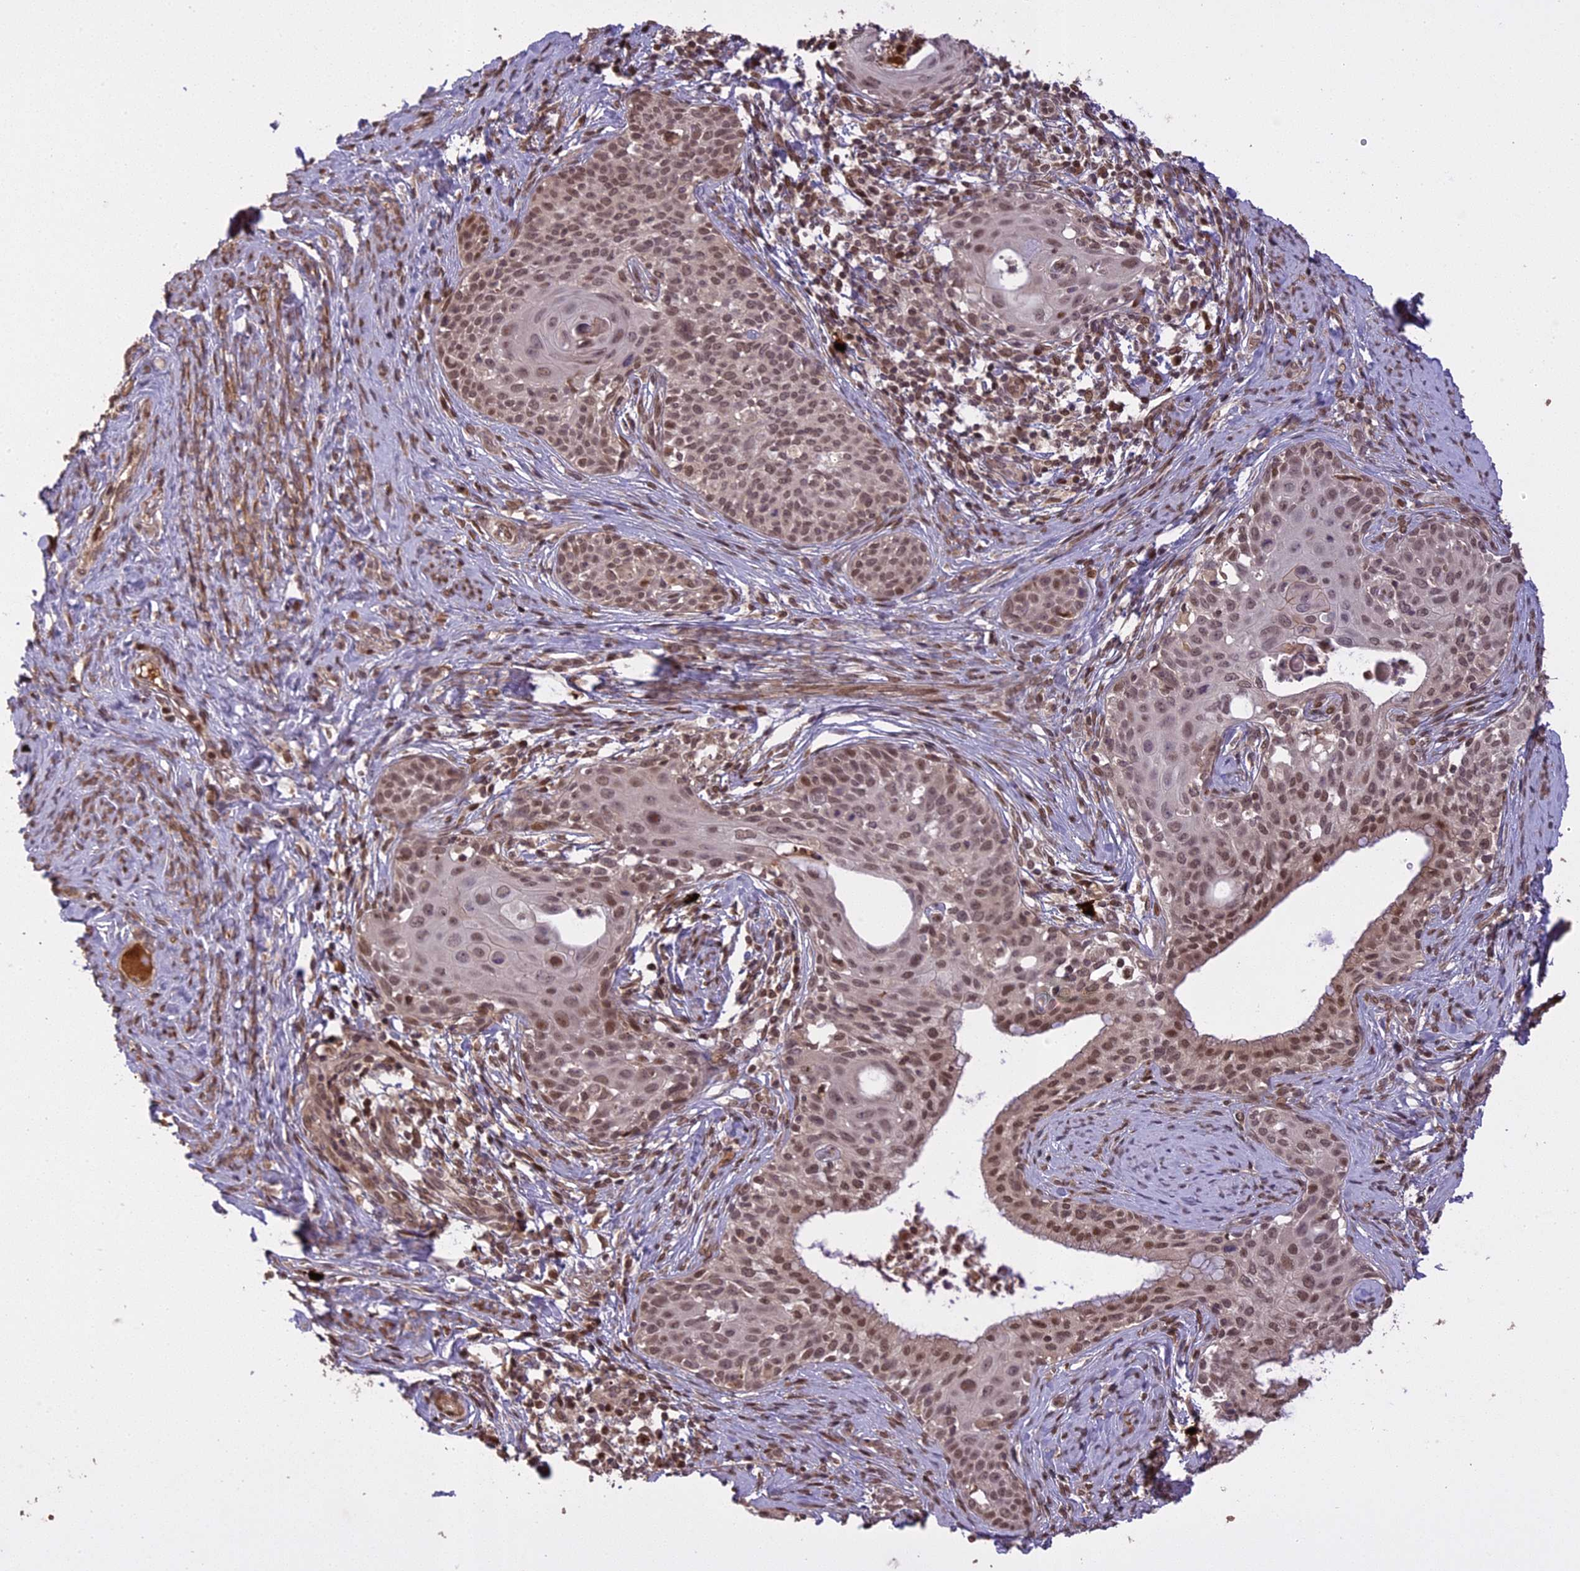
{"staining": {"intensity": "moderate", "quantity": ">75%", "location": "nuclear"}, "tissue": "cervical cancer", "cell_type": "Tumor cells", "image_type": "cancer", "snomed": [{"axis": "morphology", "description": "Squamous cell carcinoma, NOS"}, {"axis": "morphology", "description": "Adenocarcinoma, NOS"}, {"axis": "topography", "description": "Cervix"}], "caption": "Immunohistochemical staining of human adenocarcinoma (cervical) demonstrates moderate nuclear protein staining in about >75% of tumor cells.", "gene": "PRELID2", "patient": {"sex": "female", "age": 52}}